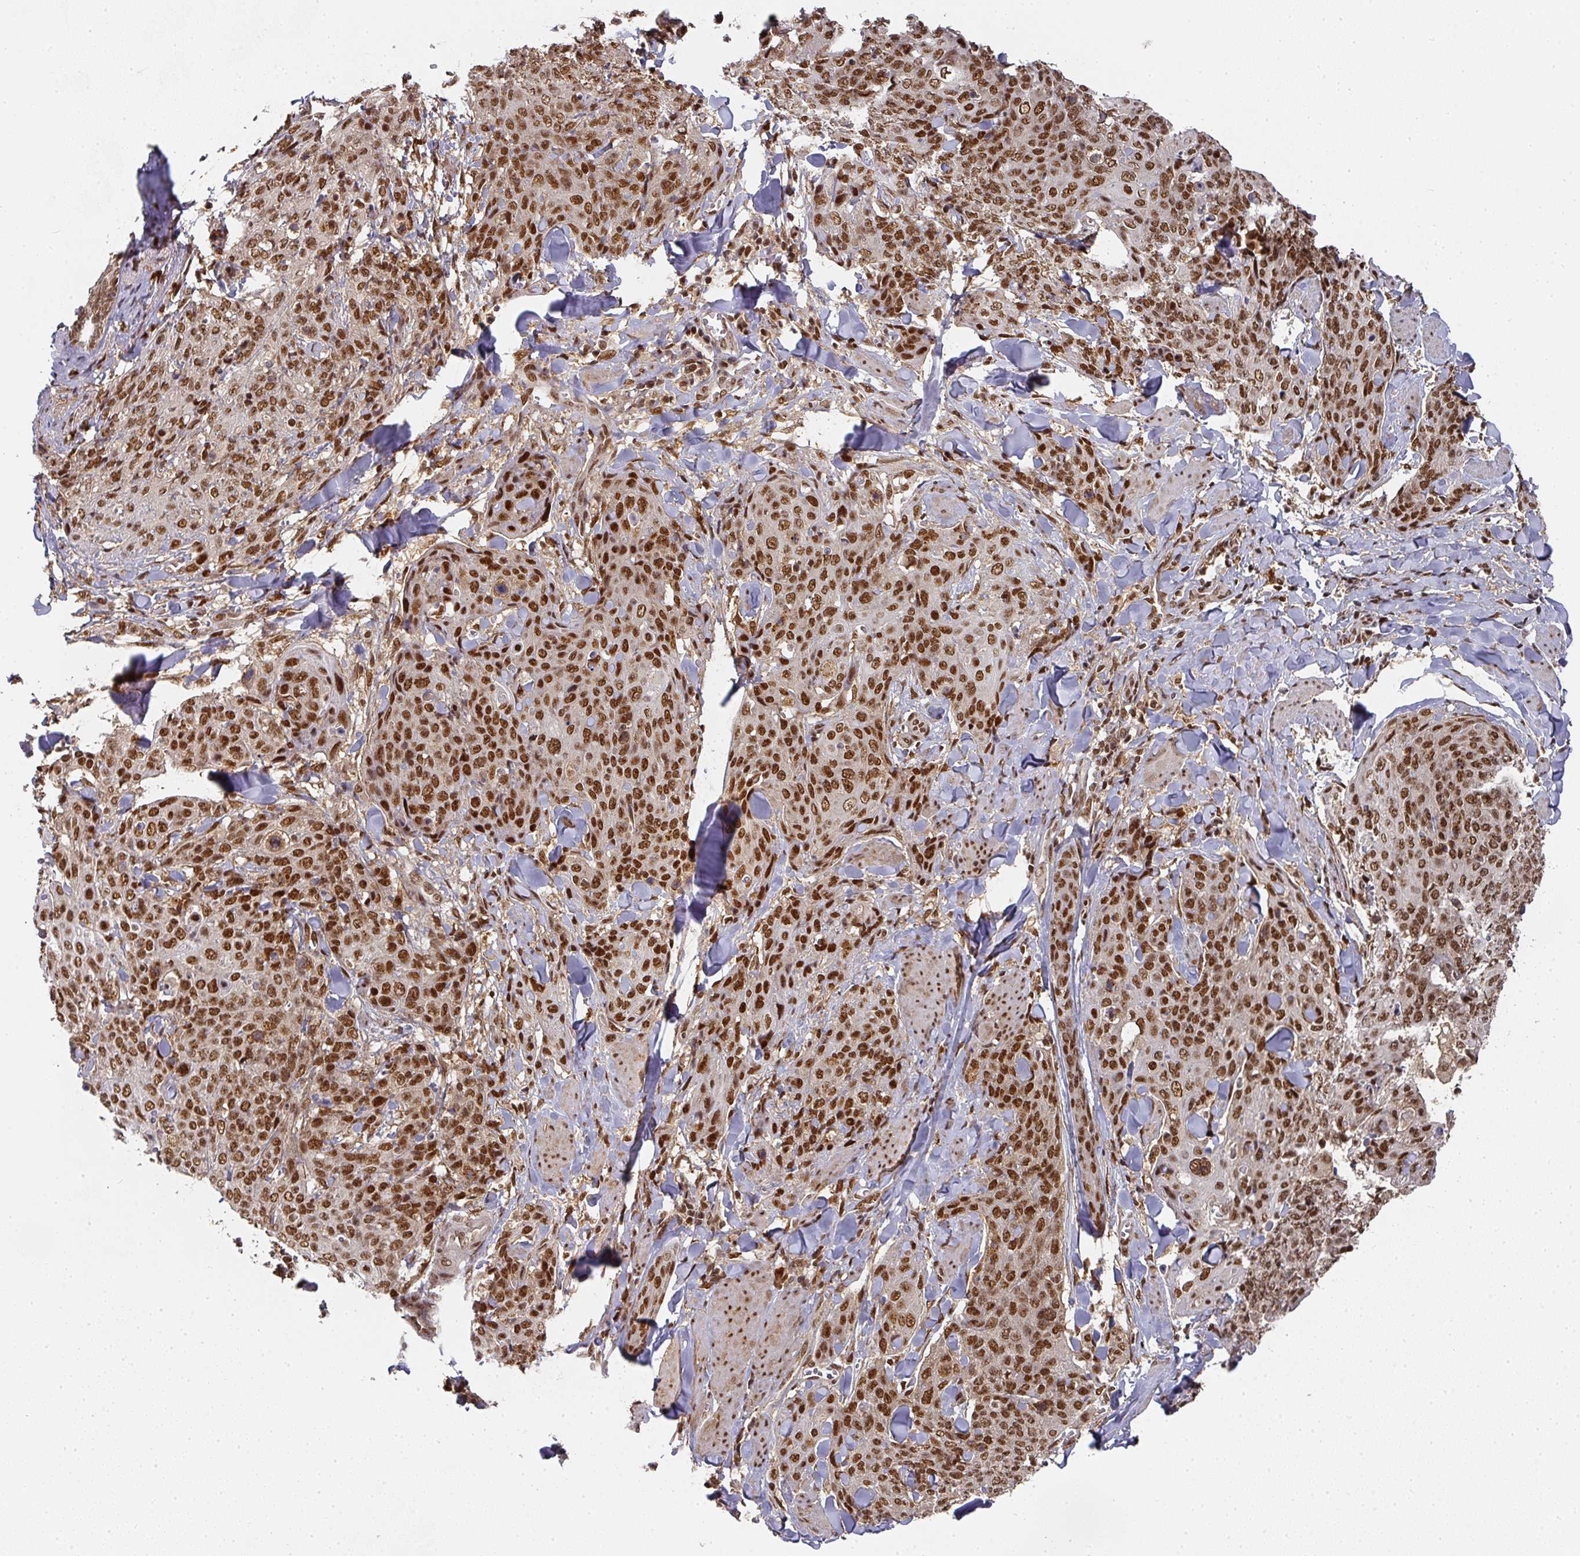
{"staining": {"intensity": "strong", "quantity": ">75%", "location": "nuclear"}, "tissue": "skin cancer", "cell_type": "Tumor cells", "image_type": "cancer", "snomed": [{"axis": "morphology", "description": "Squamous cell carcinoma, NOS"}, {"axis": "topography", "description": "Skin"}, {"axis": "topography", "description": "Vulva"}], "caption": "Protein expression analysis of skin cancer (squamous cell carcinoma) shows strong nuclear expression in approximately >75% of tumor cells. (brown staining indicates protein expression, while blue staining denotes nuclei).", "gene": "DIDO1", "patient": {"sex": "female", "age": 85}}